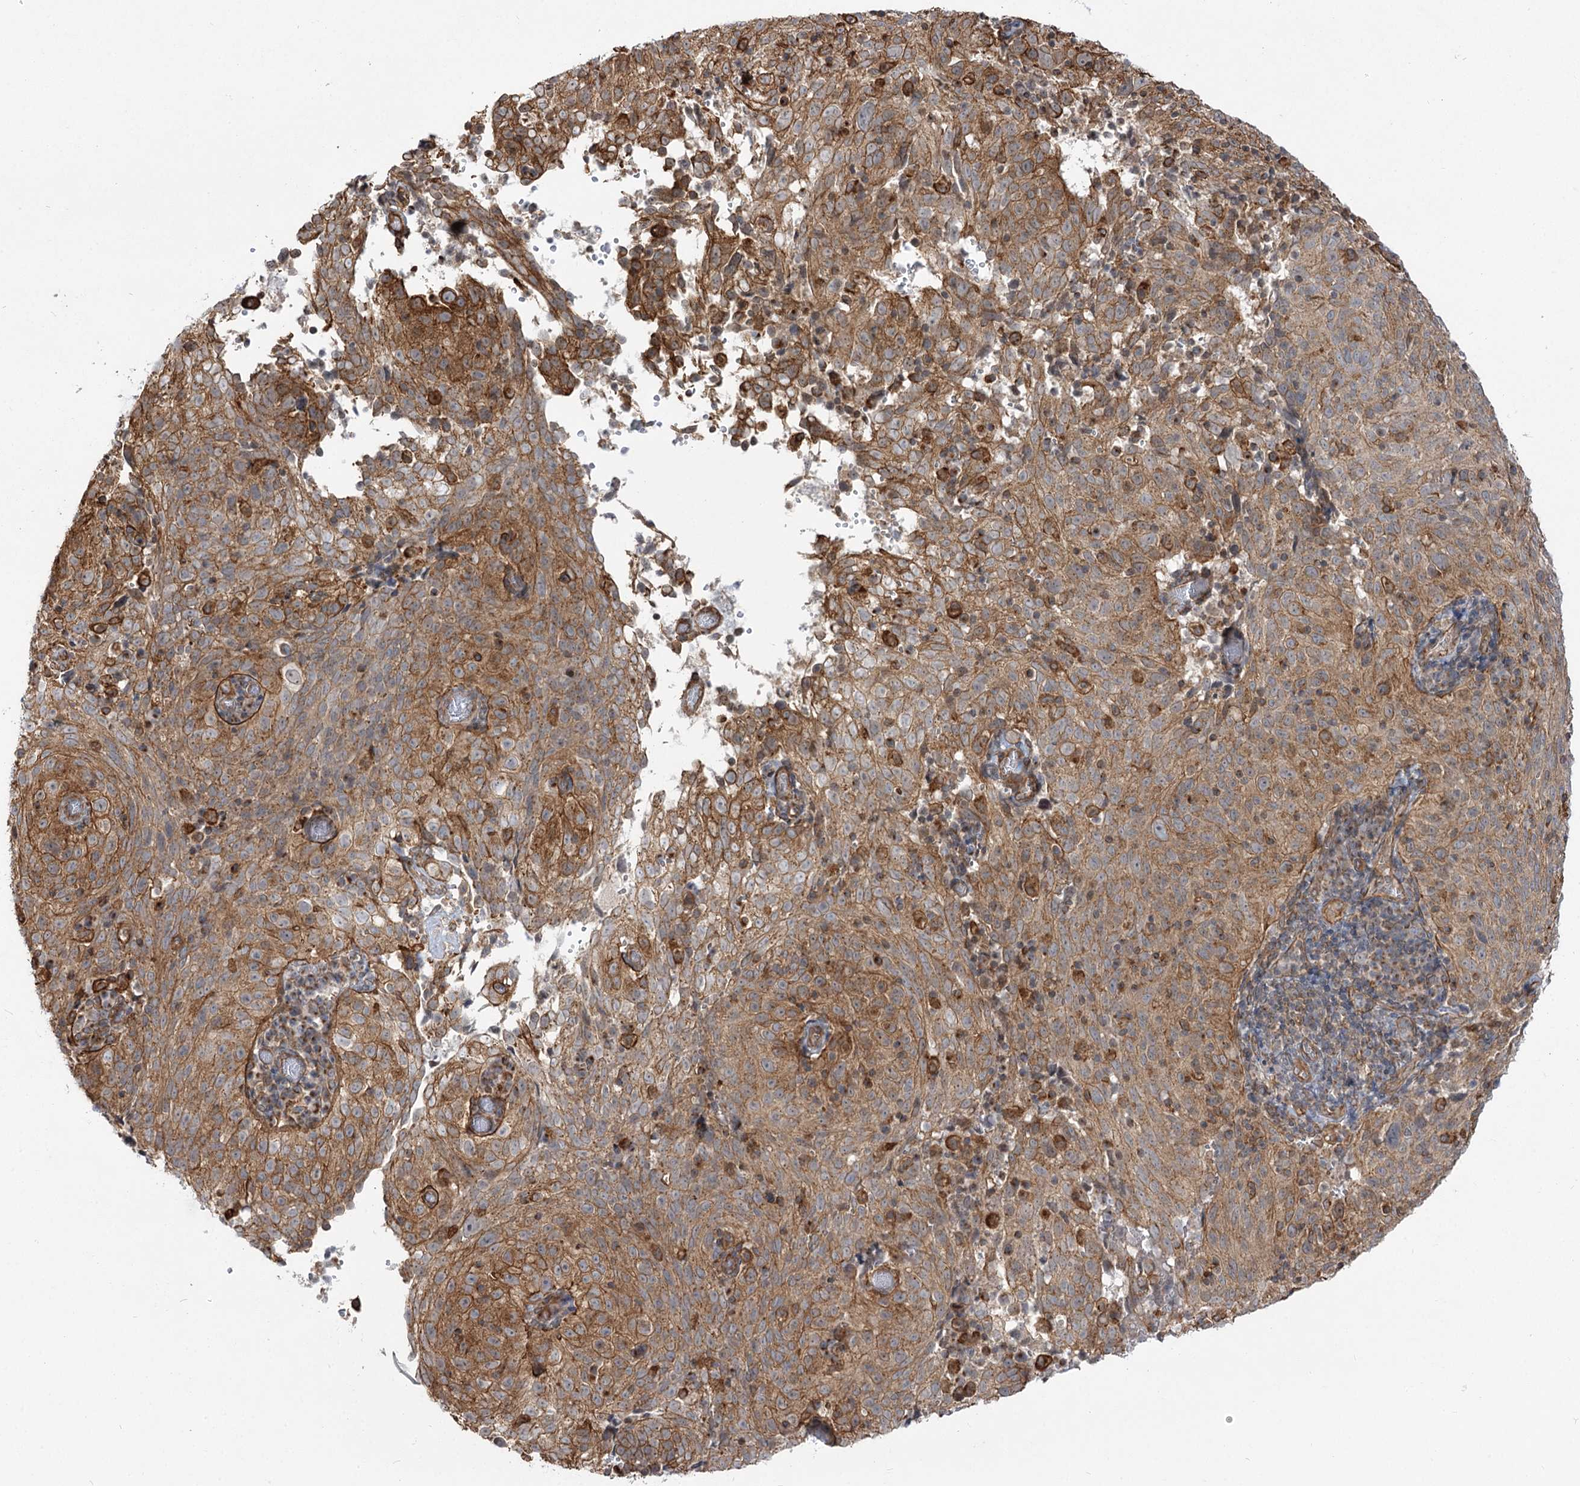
{"staining": {"intensity": "moderate", "quantity": ">75%", "location": "cytoplasmic/membranous"}, "tissue": "cervical cancer", "cell_type": "Tumor cells", "image_type": "cancer", "snomed": [{"axis": "morphology", "description": "Squamous cell carcinoma, NOS"}, {"axis": "topography", "description": "Cervix"}], "caption": "Moderate cytoplasmic/membranous protein positivity is identified in approximately >75% of tumor cells in cervical squamous cell carcinoma. (DAB (3,3'-diaminobenzidine) IHC with brightfield microscopy, high magnification).", "gene": "SH3BP5L", "patient": {"sex": "female", "age": 31}}